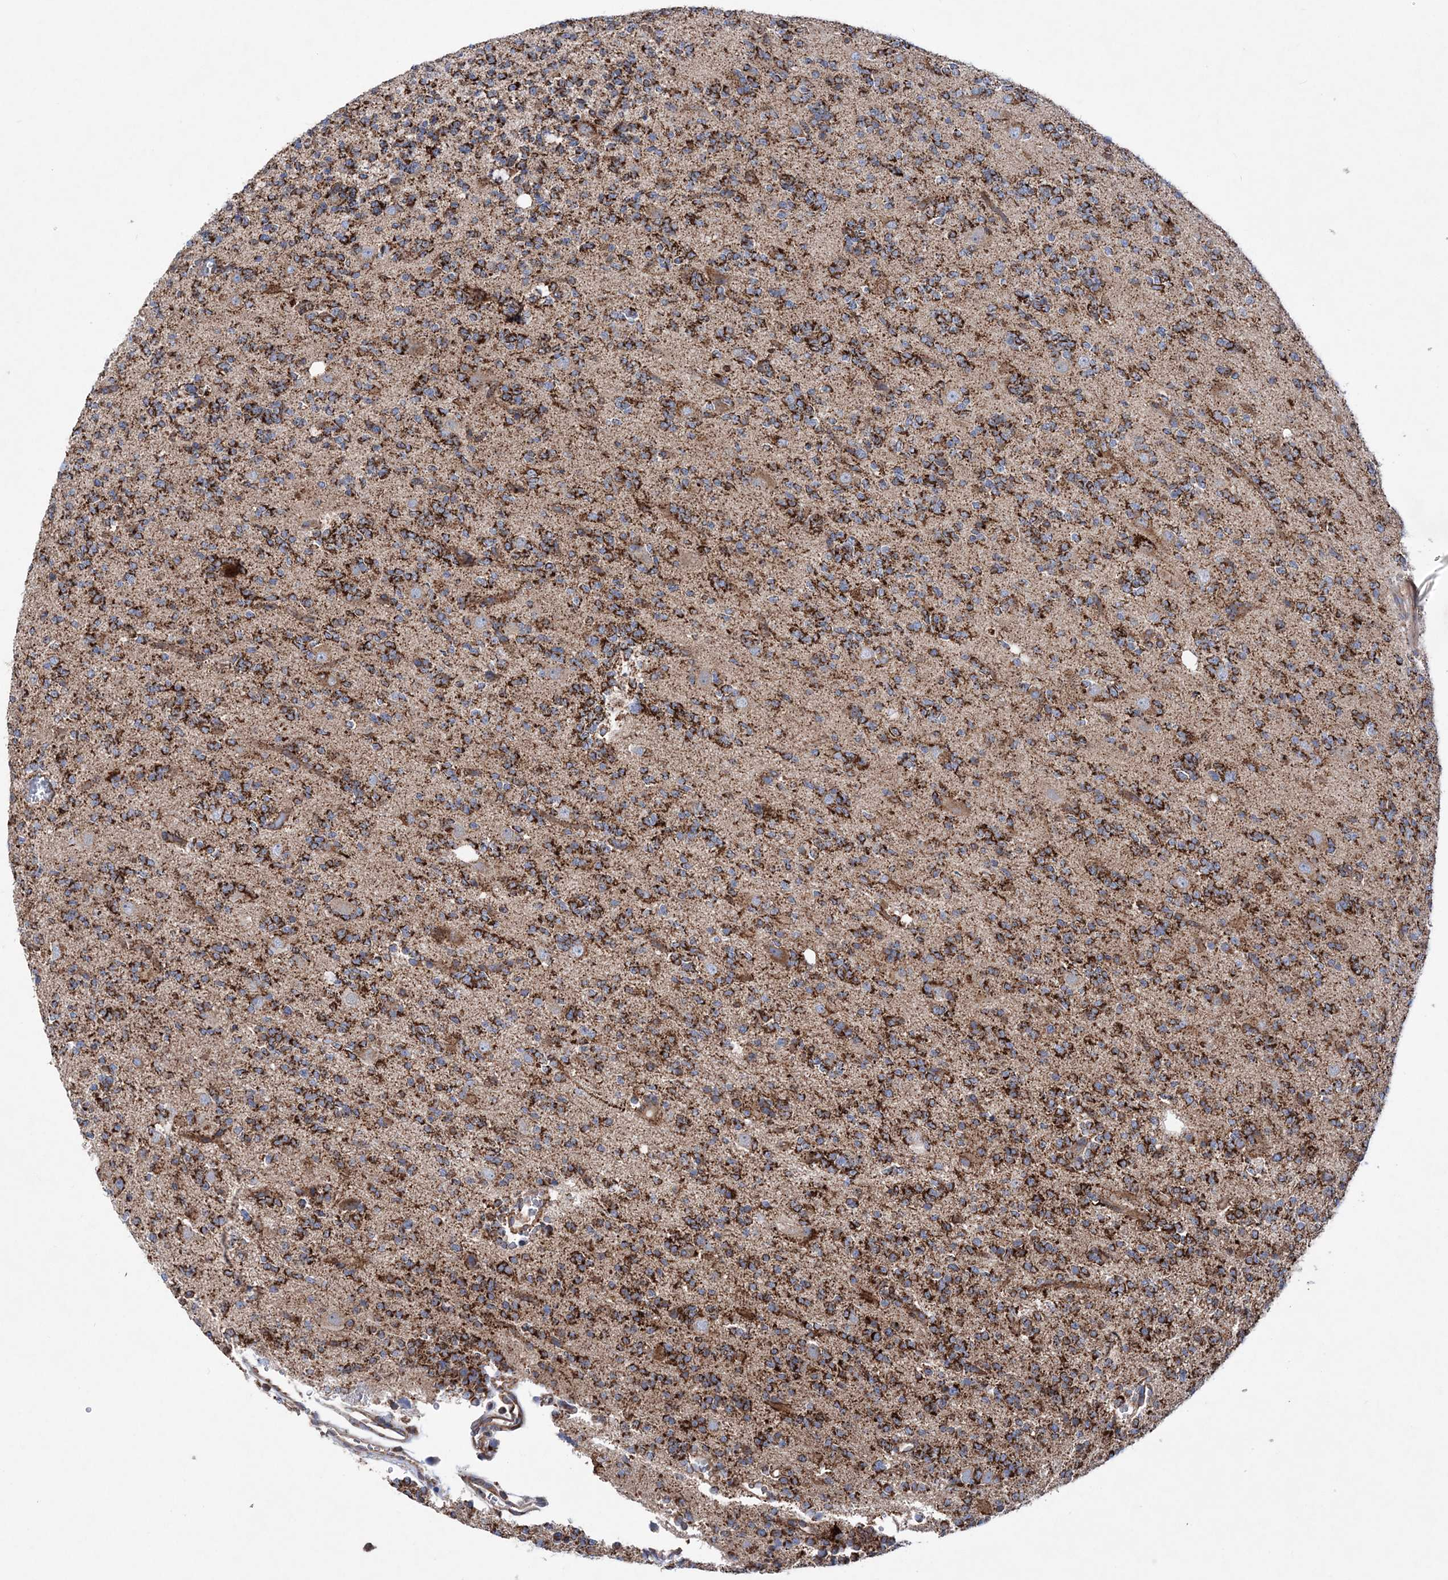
{"staining": {"intensity": "strong", "quantity": "25%-75%", "location": "cytoplasmic/membranous"}, "tissue": "glioma", "cell_type": "Tumor cells", "image_type": "cancer", "snomed": [{"axis": "morphology", "description": "Glioma, malignant, High grade"}, {"axis": "topography", "description": "Brain"}], "caption": "Human high-grade glioma (malignant) stained for a protein (brown) shows strong cytoplasmic/membranous positive expression in about 25%-75% of tumor cells.", "gene": "NGLY1", "patient": {"sex": "female", "age": 62}}